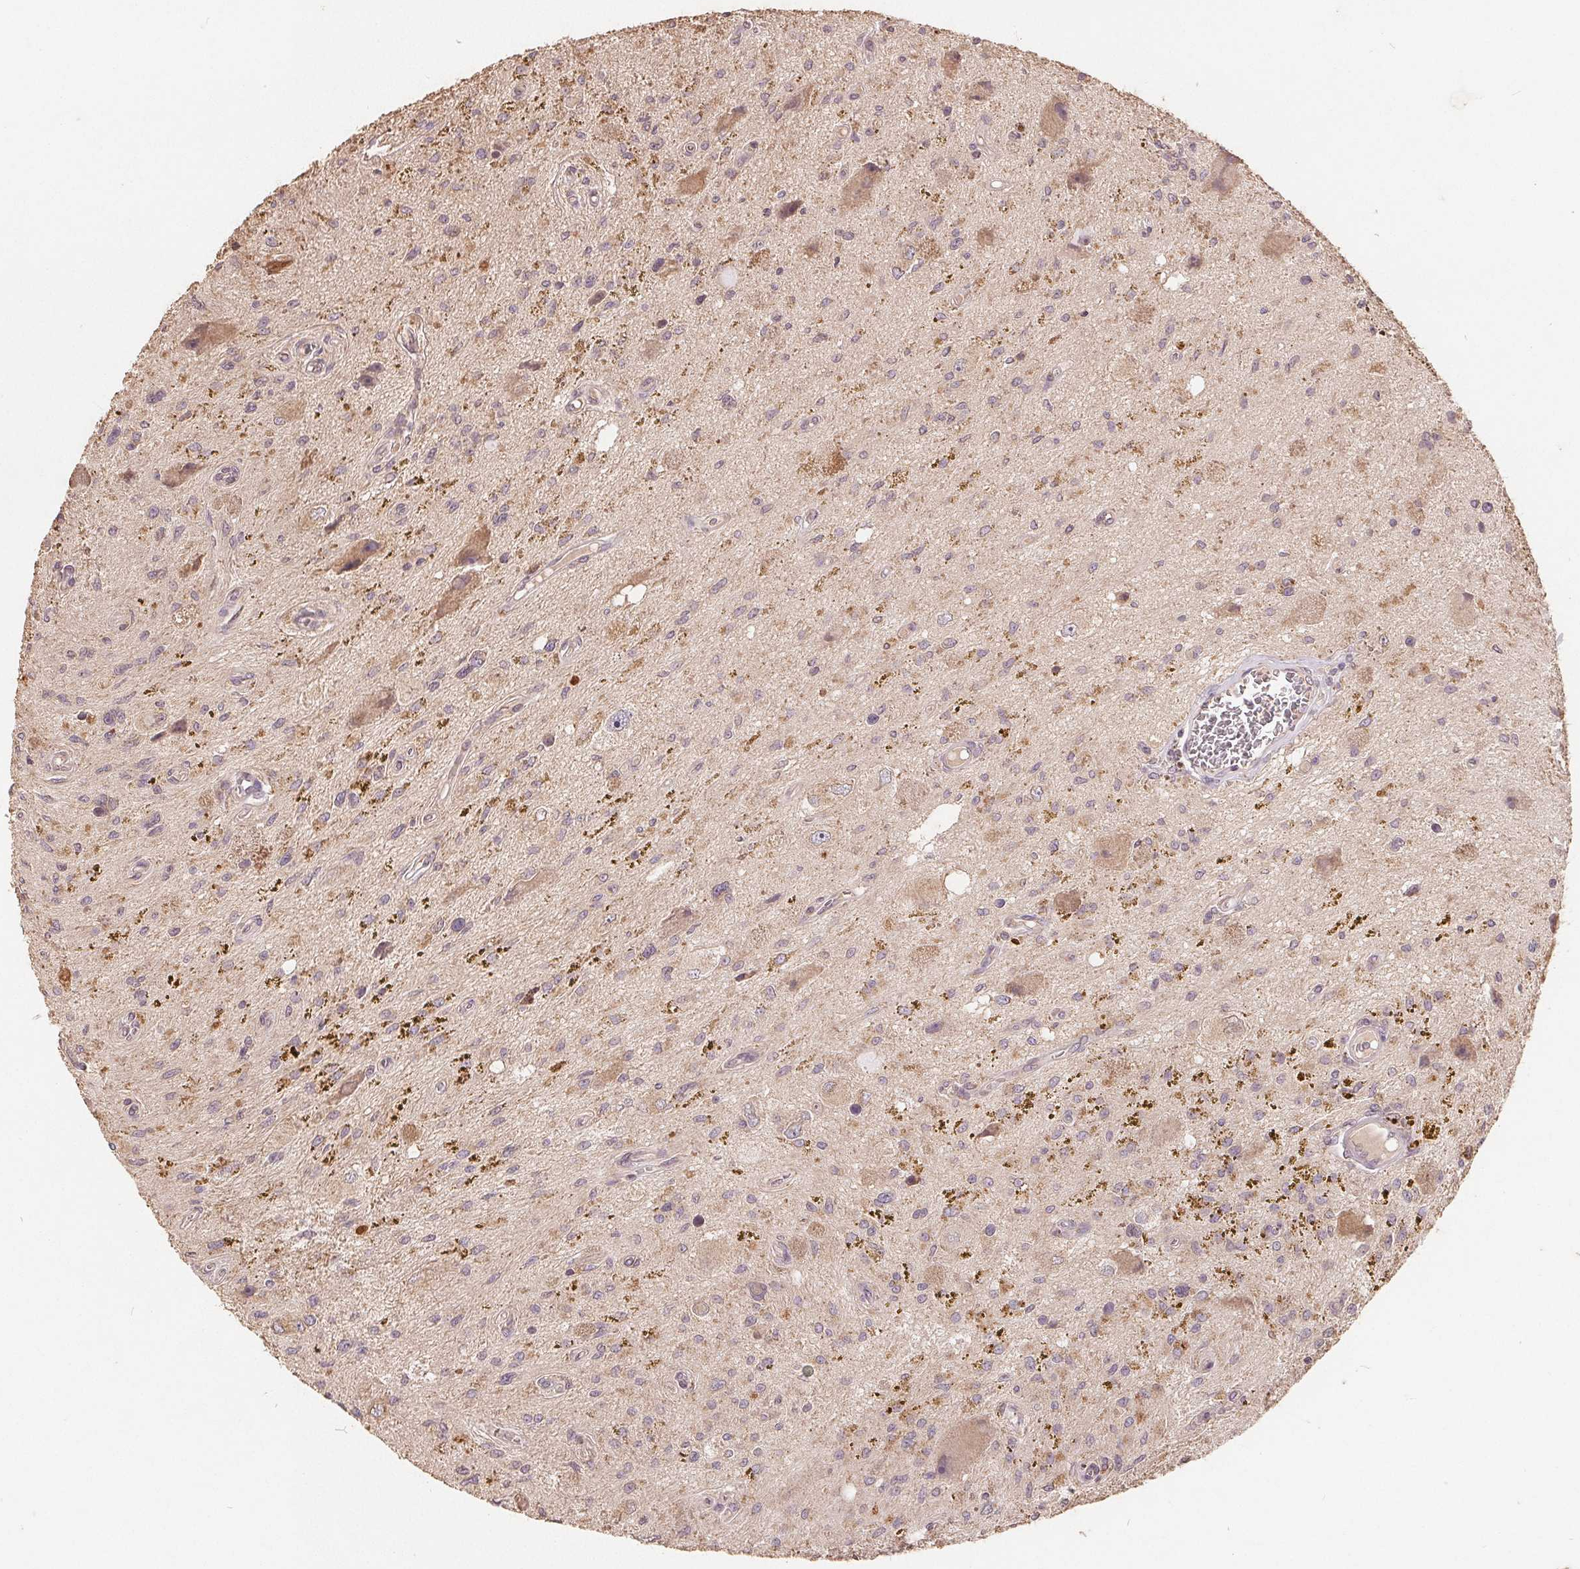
{"staining": {"intensity": "weak", "quantity": "<25%", "location": "cytoplasmic/membranous"}, "tissue": "glioma", "cell_type": "Tumor cells", "image_type": "cancer", "snomed": [{"axis": "morphology", "description": "Glioma, malignant, Low grade"}, {"axis": "topography", "description": "Cerebellum"}], "caption": "An image of human glioma is negative for staining in tumor cells. Brightfield microscopy of immunohistochemistry (IHC) stained with DAB (3,3'-diaminobenzidine) (brown) and hematoxylin (blue), captured at high magnification.", "gene": "CDIPT", "patient": {"sex": "female", "age": 14}}